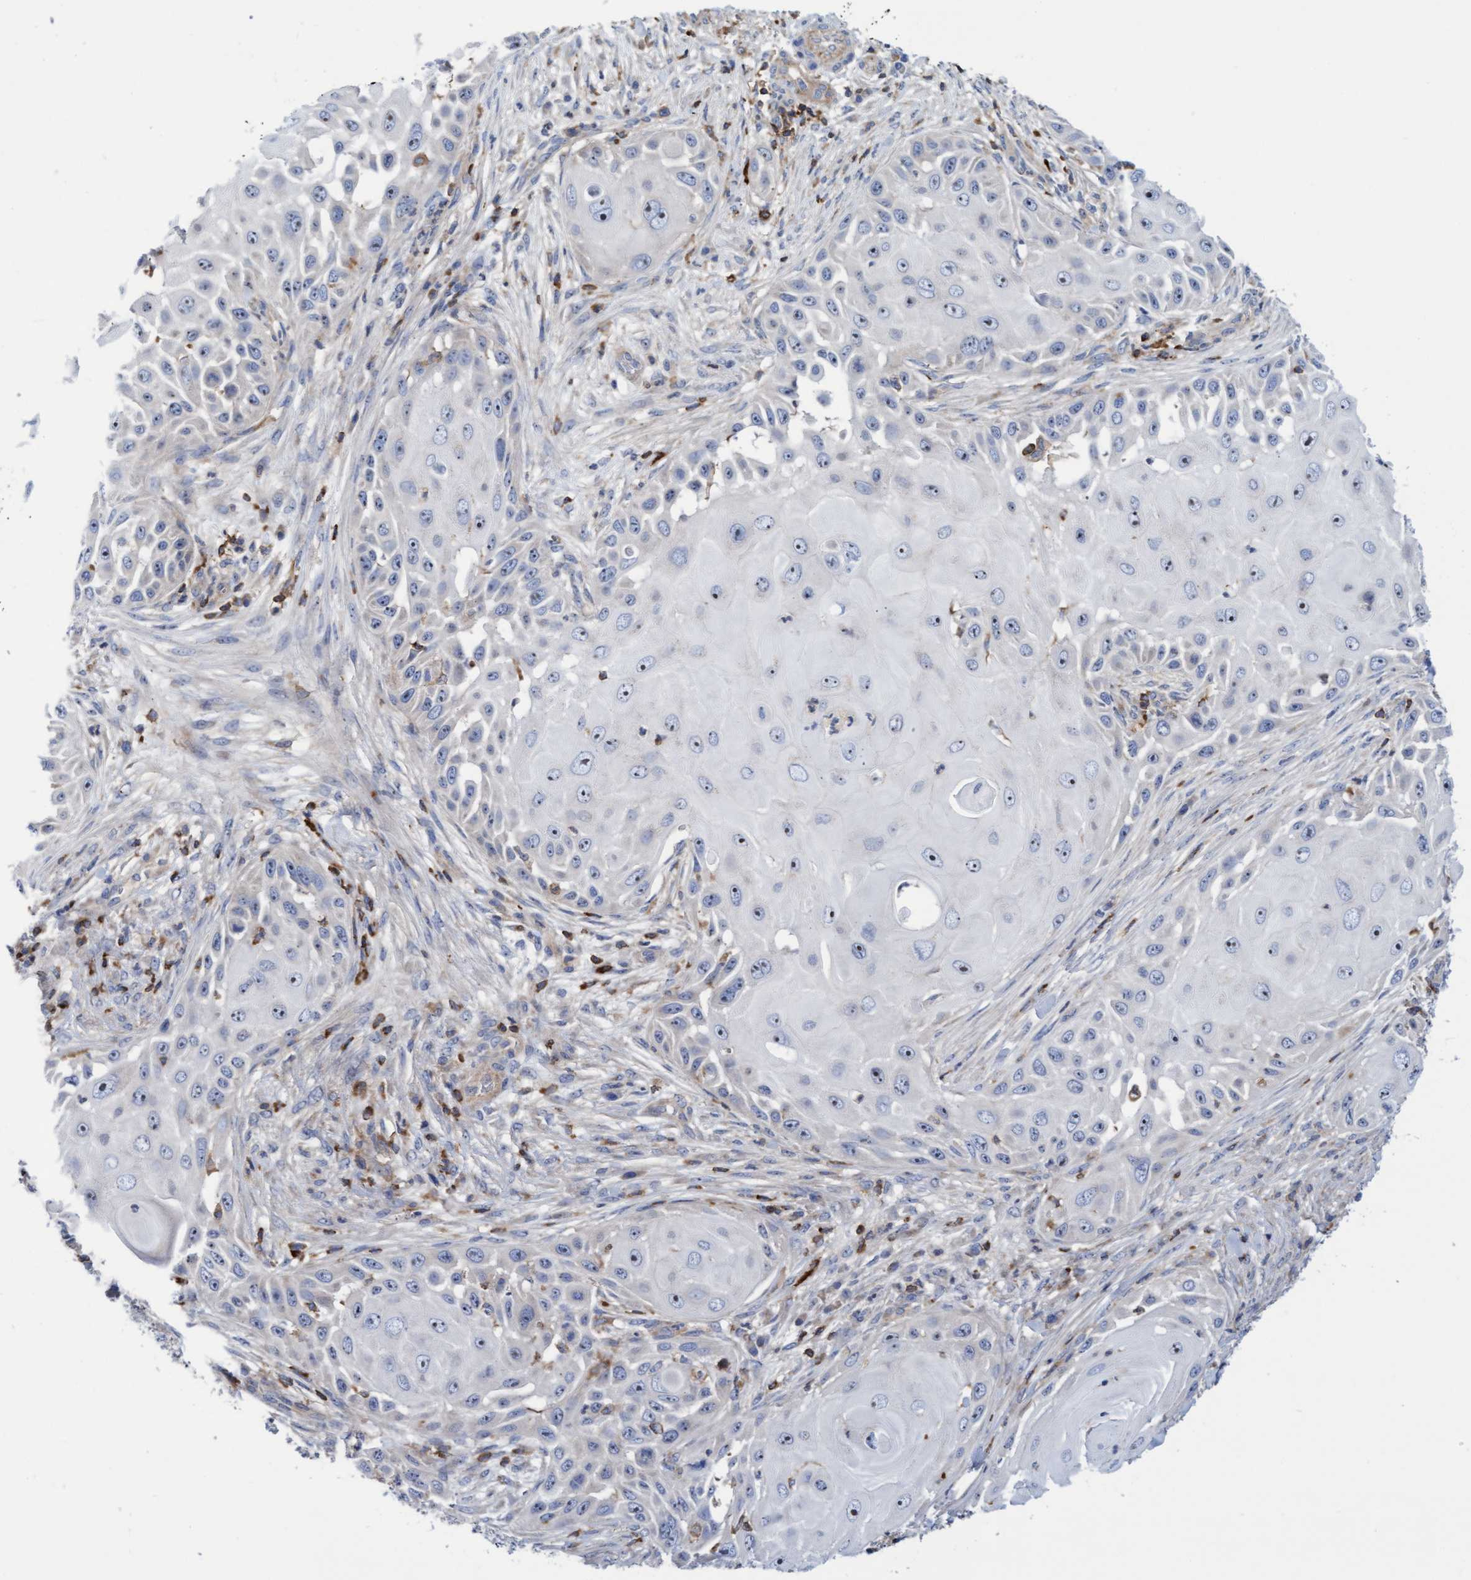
{"staining": {"intensity": "negative", "quantity": "none", "location": "none"}, "tissue": "skin cancer", "cell_type": "Tumor cells", "image_type": "cancer", "snomed": [{"axis": "morphology", "description": "Squamous cell carcinoma, NOS"}, {"axis": "topography", "description": "Skin"}], "caption": "This photomicrograph is of skin cancer stained with immunohistochemistry to label a protein in brown with the nuclei are counter-stained blue. There is no expression in tumor cells. (IHC, brightfield microscopy, high magnification).", "gene": "FNBP1", "patient": {"sex": "female", "age": 44}}